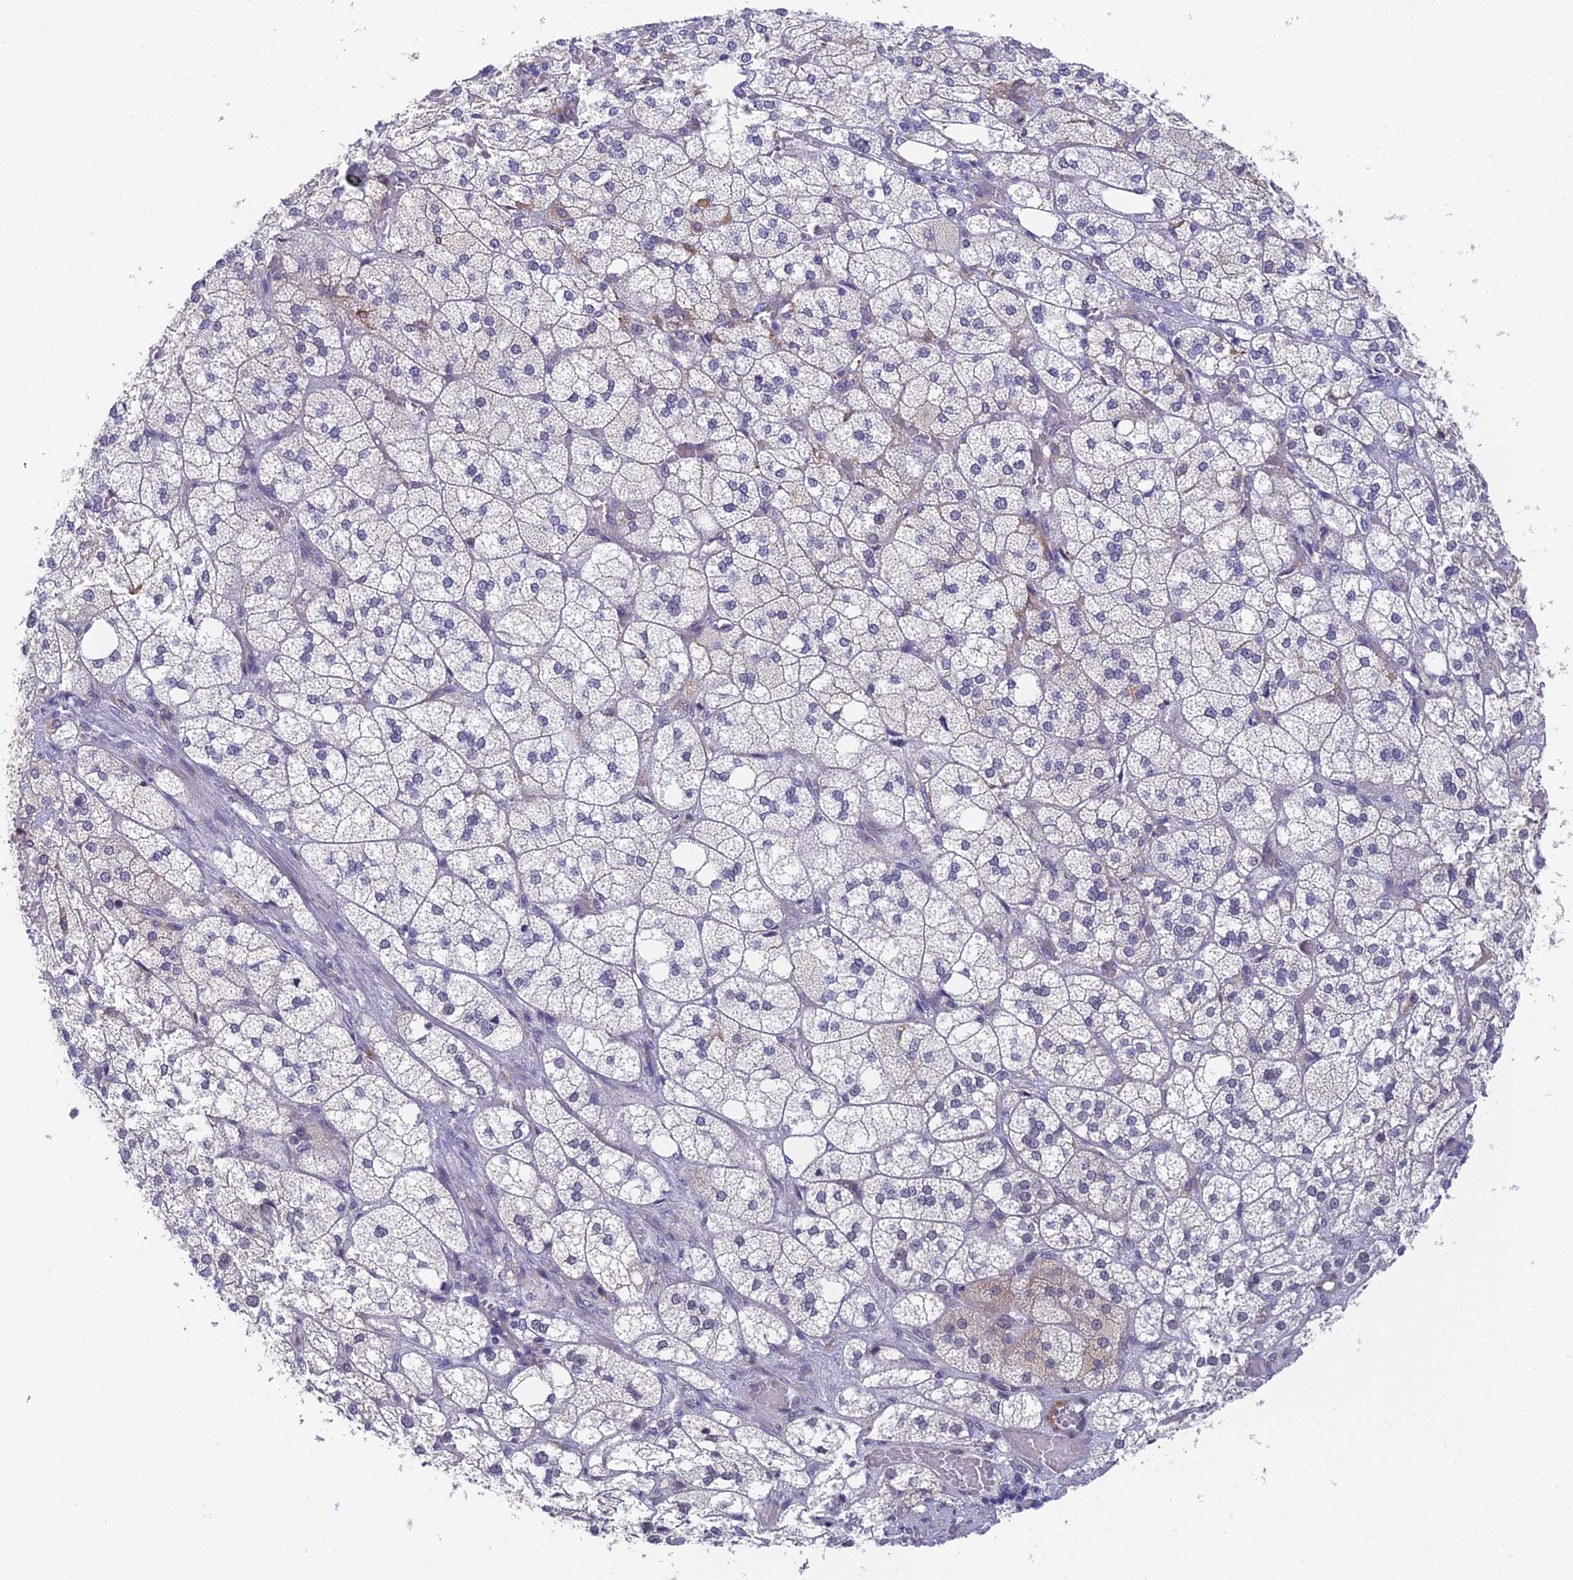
{"staining": {"intensity": "weak", "quantity": "<25%", "location": "cytoplasmic/membranous"}, "tissue": "adrenal gland", "cell_type": "Glandular cells", "image_type": "normal", "snomed": [{"axis": "morphology", "description": "Normal tissue, NOS"}, {"axis": "topography", "description": "Adrenal gland"}], "caption": "High power microscopy image of an immunohistochemistry (IHC) histopathology image of normal adrenal gland, revealing no significant expression in glandular cells.", "gene": "NSMCE1", "patient": {"sex": "male", "age": 61}}